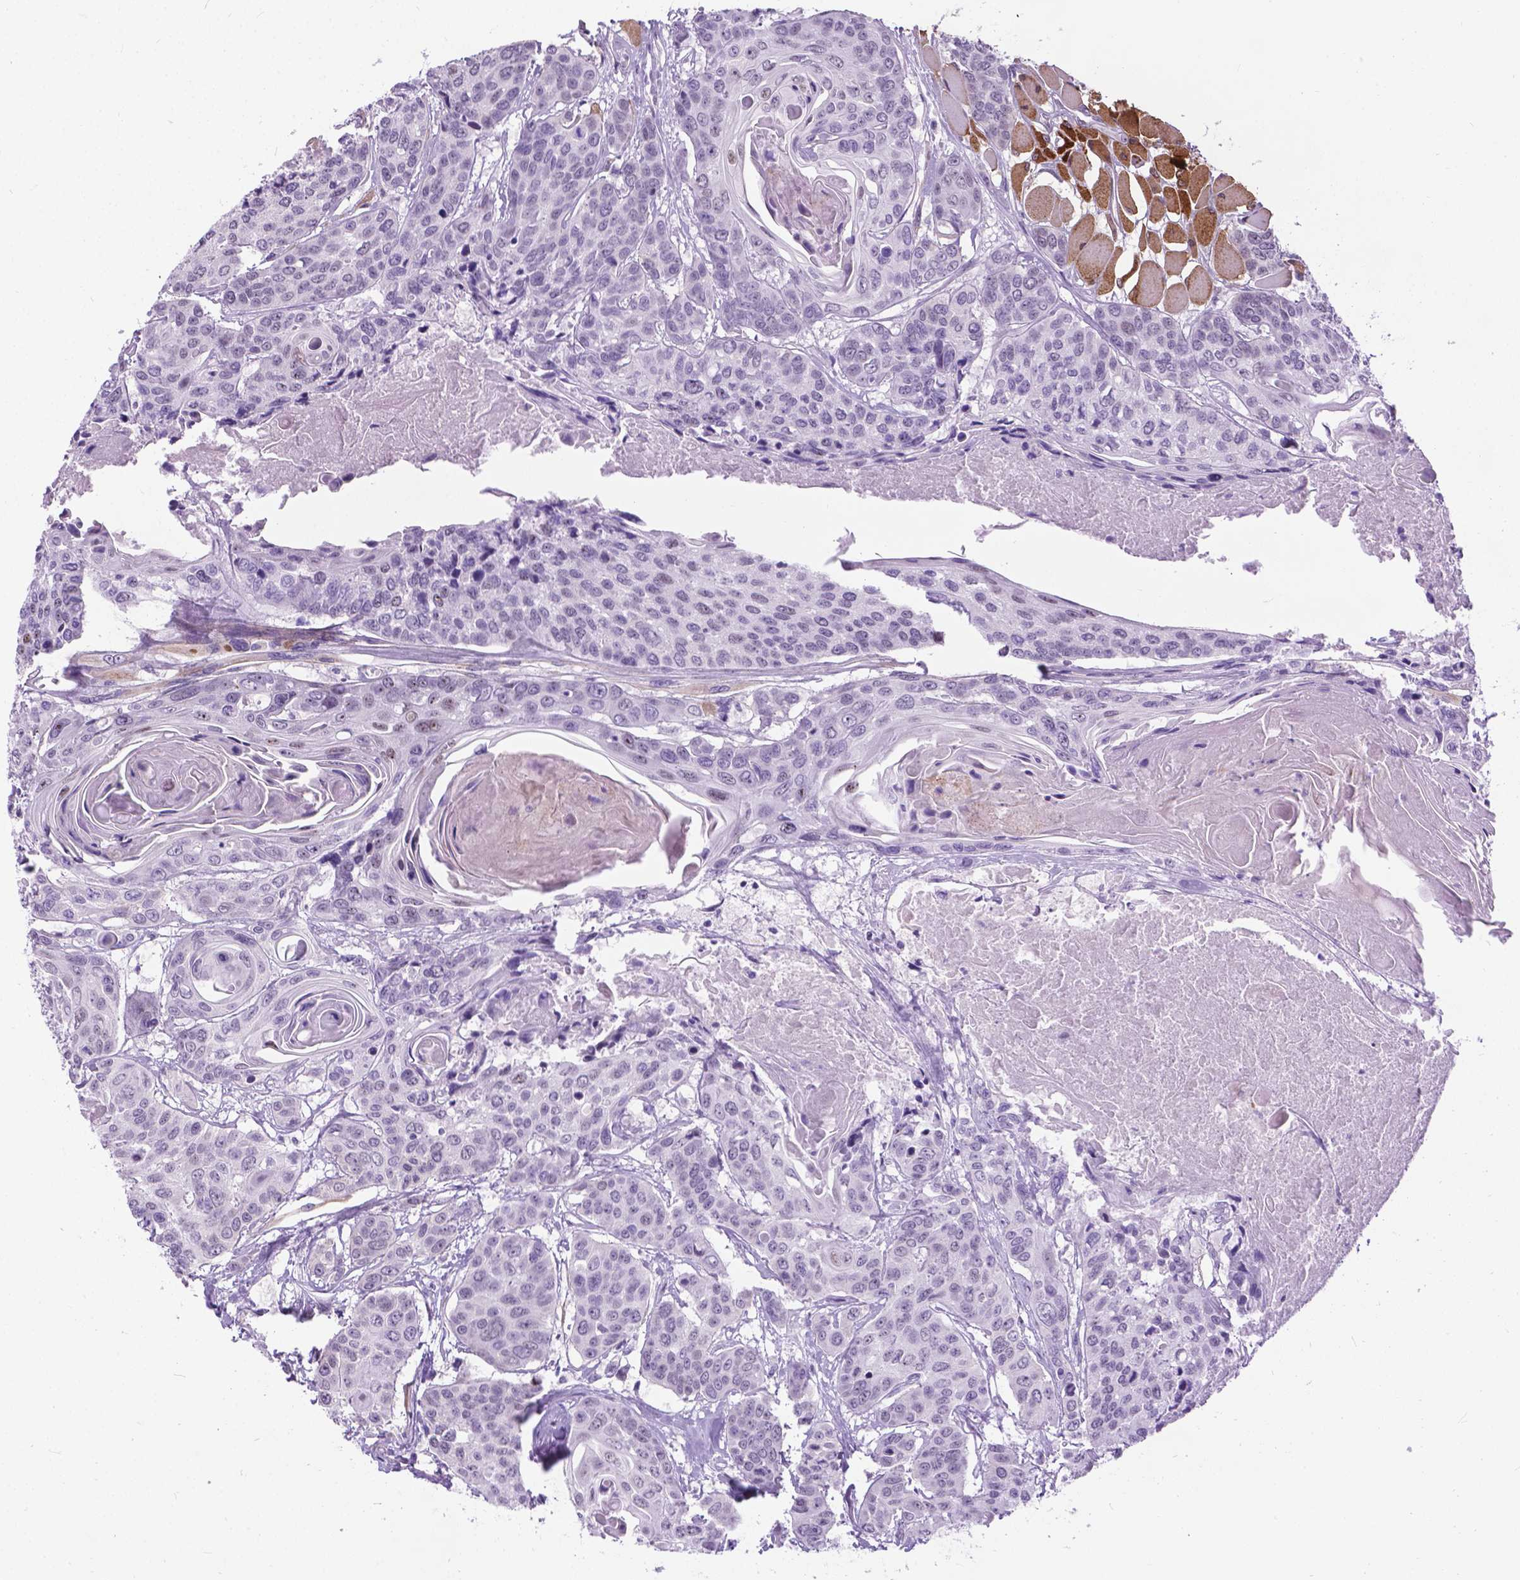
{"staining": {"intensity": "negative", "quantity": "none", "location": "none"}, "tissue": "head and neck cancer", "cell_type": "Tumor cells", "image_type": "cancer", "snomed": [{"axis": "morphology", "description": "Squamous cell carcinoma, NOS"}, {"axis": "topography", "description": "Oral tissue"}, {"axis": "topography", "description": "Head-Neck"}], "caption": "Tumor cells show no significant protein staining in head and neck squamous cell carcinoma.", "gene": "PROB1", "patient": {"sex": "male", "age": 56}}